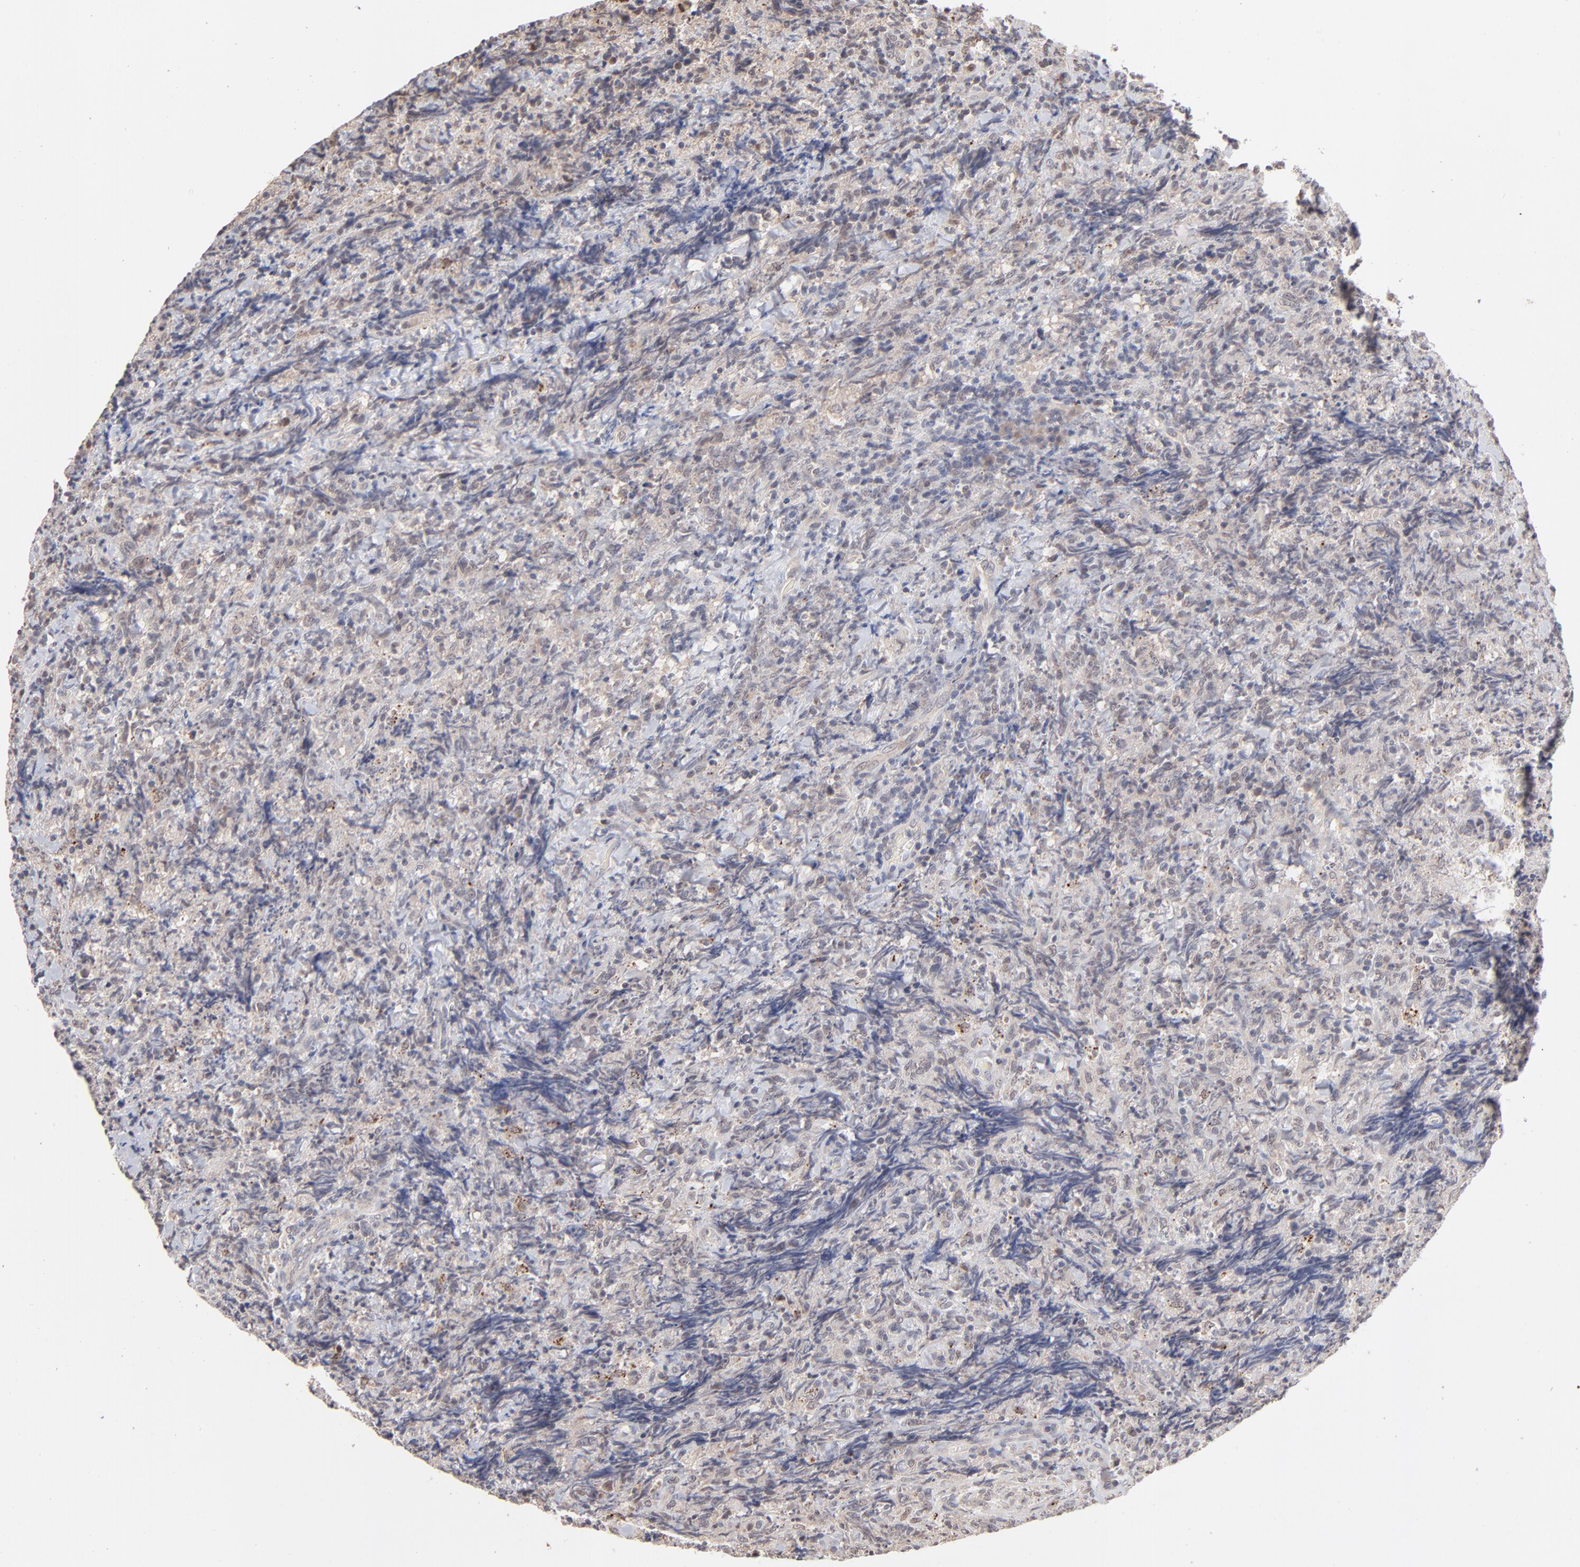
{"staining": {"intensity": "weak", "quantity": "25%-75%", "location": "cytoplasmic/membranous,nuclear"}, "tissue": "lymphoma", "cell_type": "Tumor cells", "image_type": "cancer", "snomed": [{"axis": "morphology", "description": "Malignant lymphoma, non-Hodgkin's type, High grade"}, {"axis": "topography", "description": "Tonsil"}], "caption": "Immunohistochemical staining of human lymphoma displays low levels of weak cytoplasmic/membranous and nuclear protein positivity in about 25%-75% of tumor cells. Ihc stains the protein of interest in brown and the nuclei are stained blue.", "gene": "MSL2", "patient": {"sex": "female", "age": 36}}